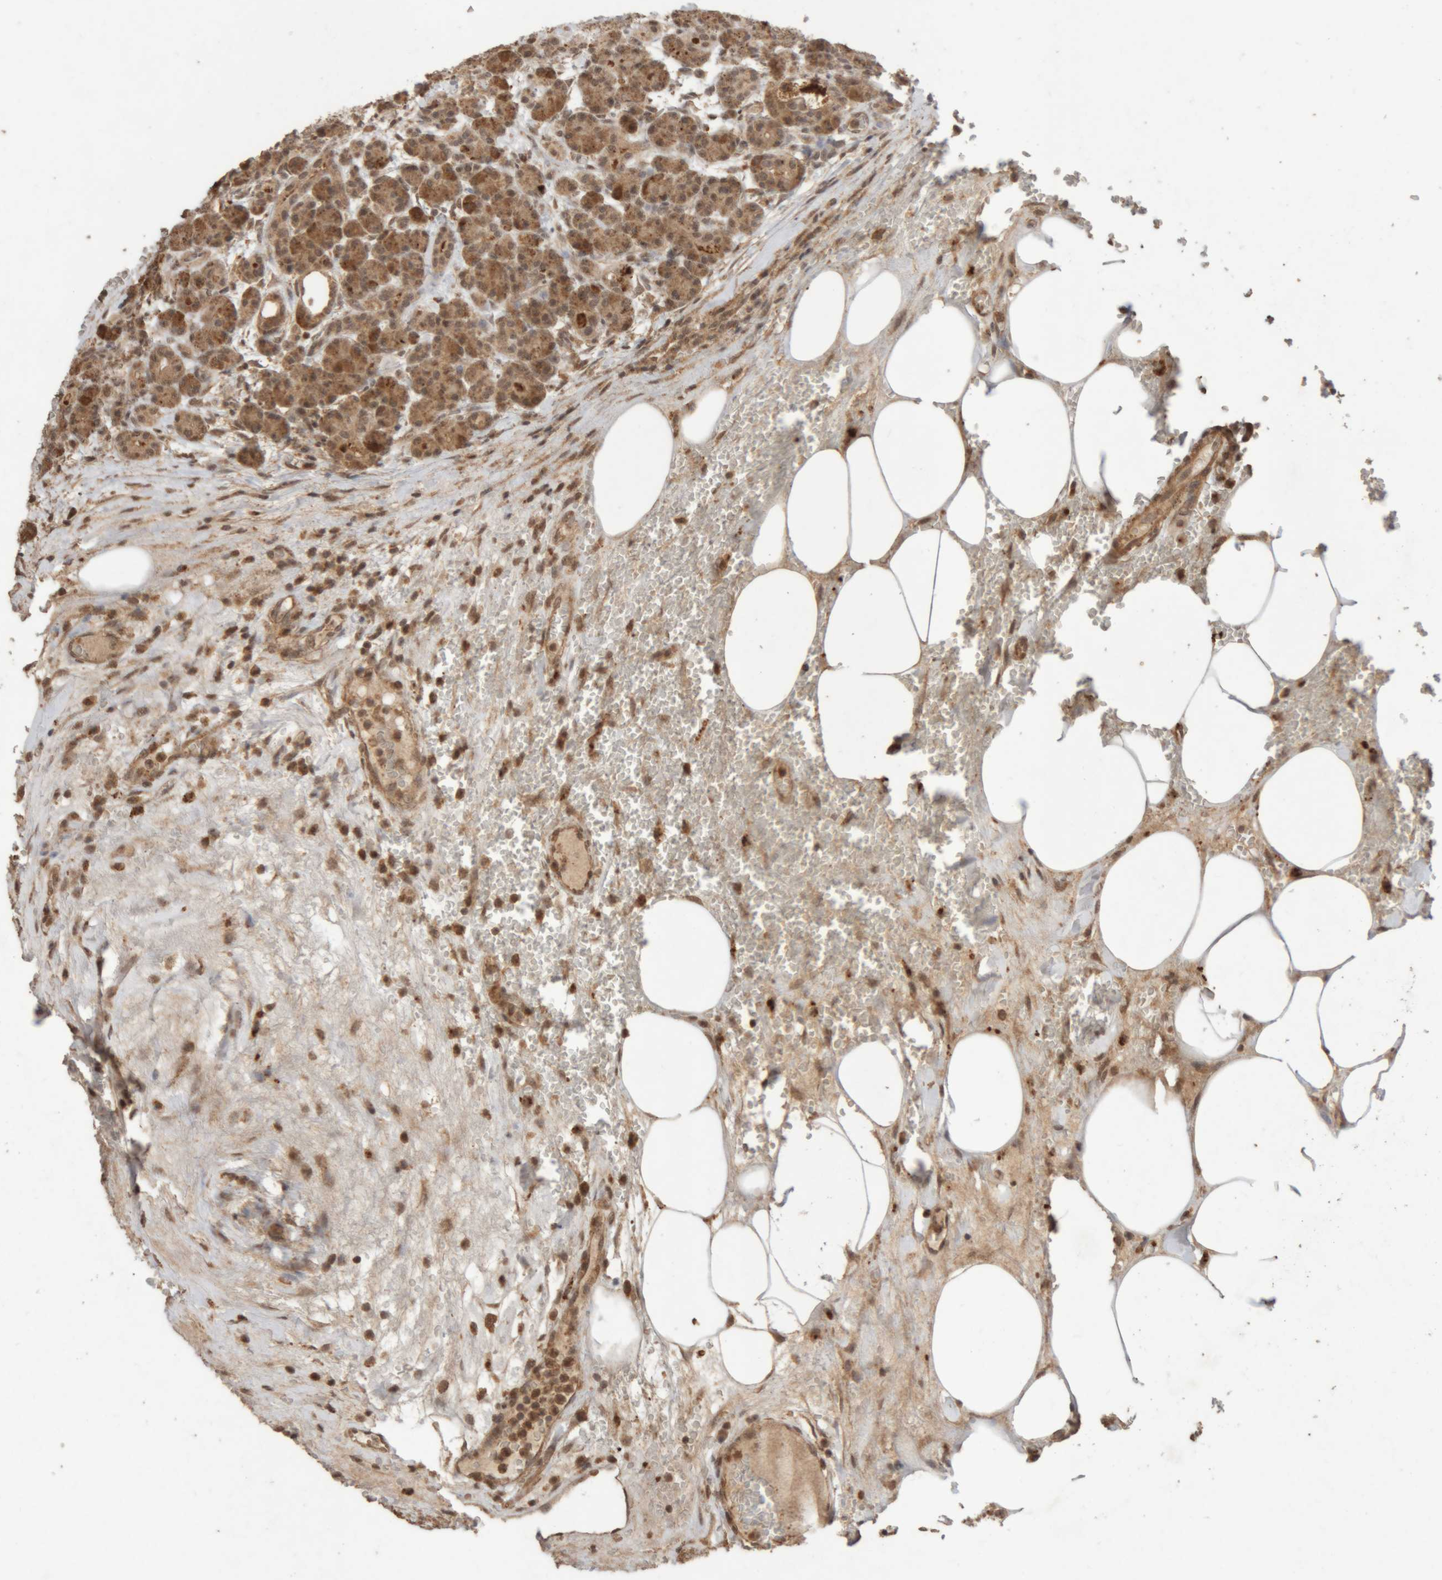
{"staining": {"intensity": "strong", "quantity": ">75%", "location": "cytoplasmic/membranous,nuclear"}, "tissue": "pancreas", "cell_type": "Exocrine glandular cells", "image_type": "normal", "snomed": [{"axis": "morphology", "description": "Normal tissue, NOS"}, {"axis": "topography", "description": "Pancreas"}], "caption": "Immunohistochemistry (IHC) micrograph of benign human pancreas stained for a protein (brown), which shows high levels of strong cytoplasmic/membranous,nuclear expression in about >75% of exocrine glandular cells.", "gene": "KEAP1", "patient": {"sex": "male", "age": 63}}